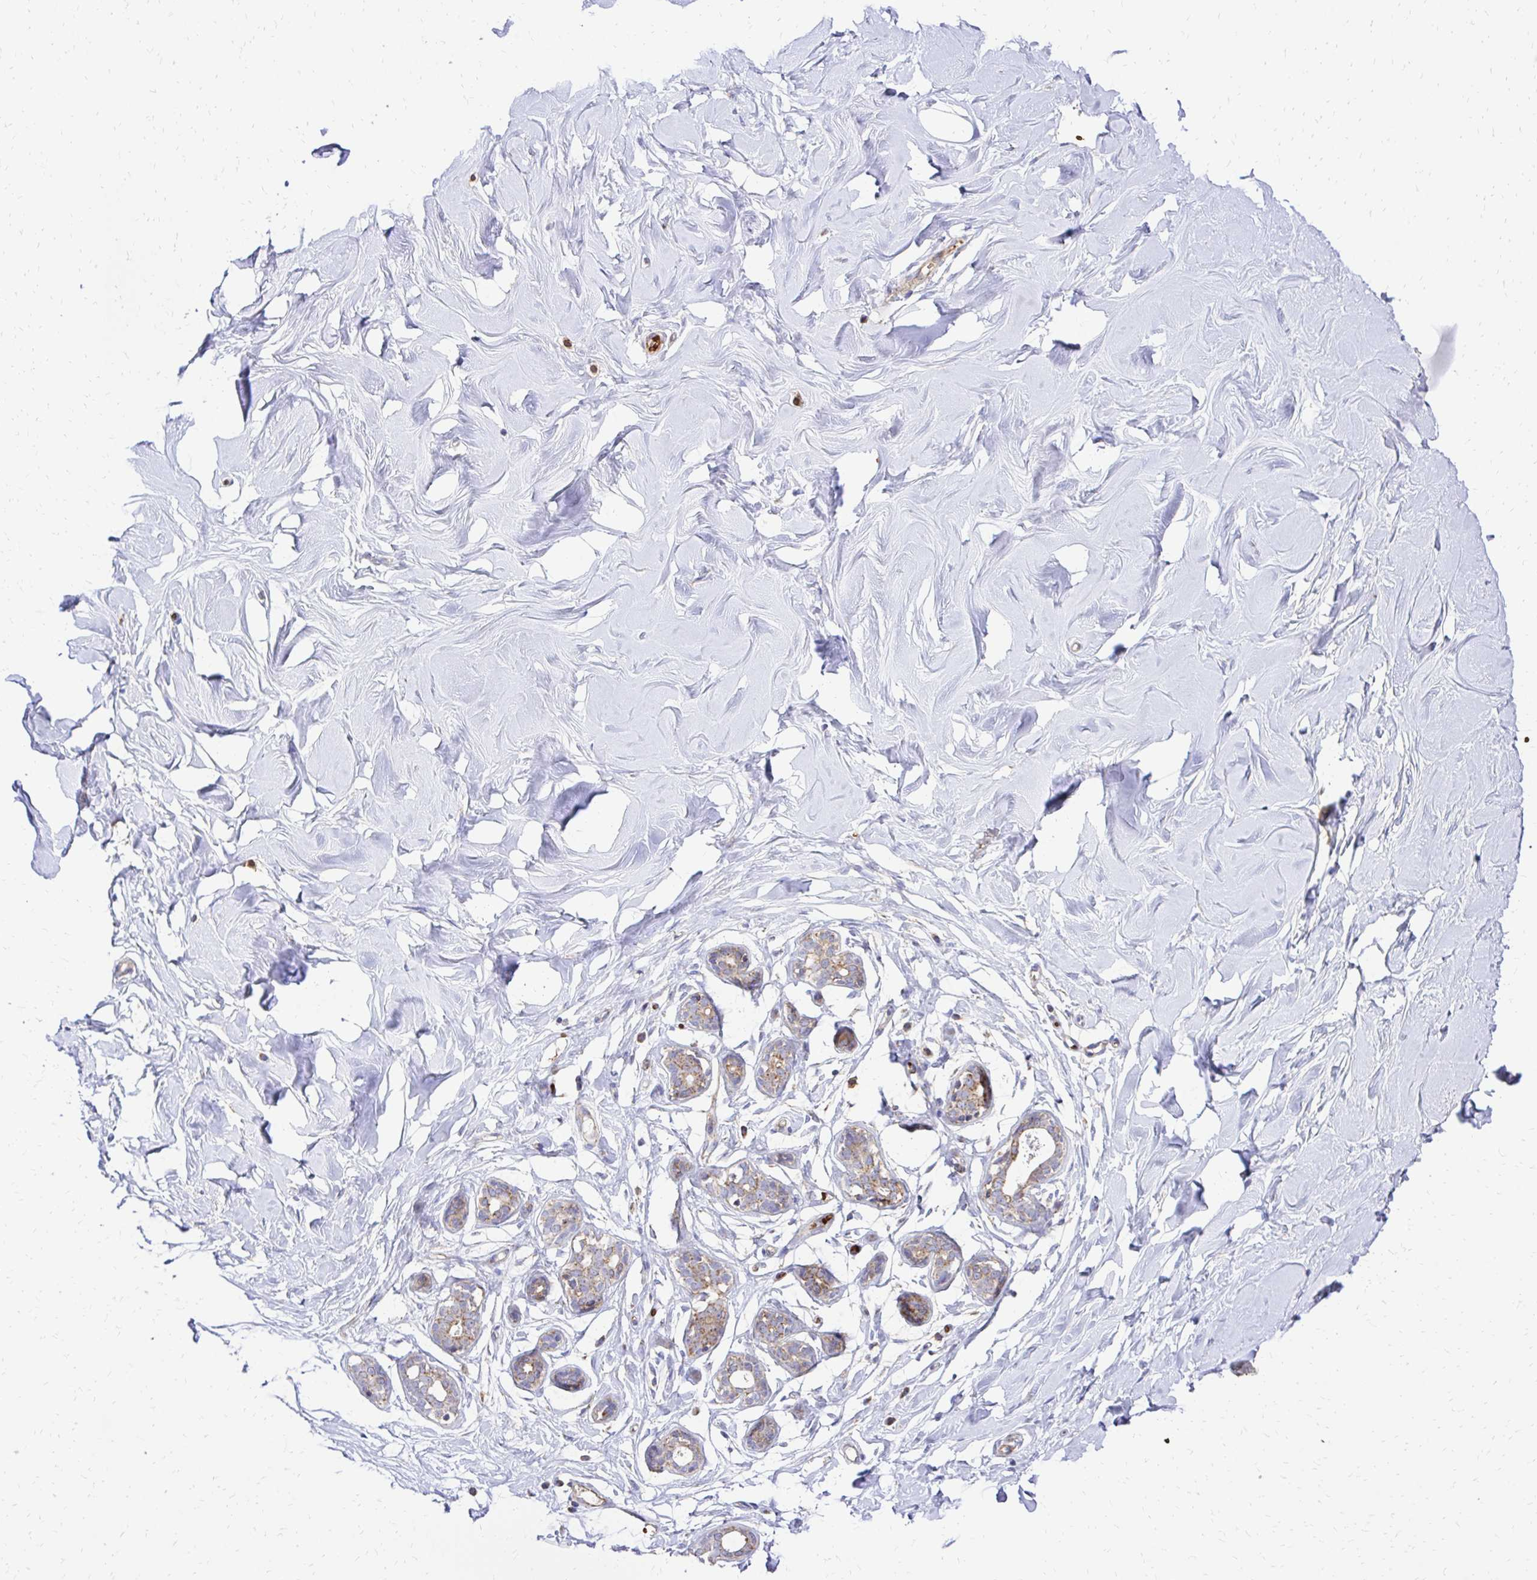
{"staining": {"intensity": "negative", "quantity": "none", "location": "none"}, "tissue": "breast", "cell_type": "Adipocytes", "image_type": "normal", "snomed": [{"axis": "morphology", "description": "Normal tissue, NOS"}, {"axis": "topography", "description": "Breast"}], "caption": "DAB immunohistochemical staining of normal breast demonstrates no significant positivity in adipocytes.", "gene": "MRPL13", "patient": {"sex": "female", "age": 27}}